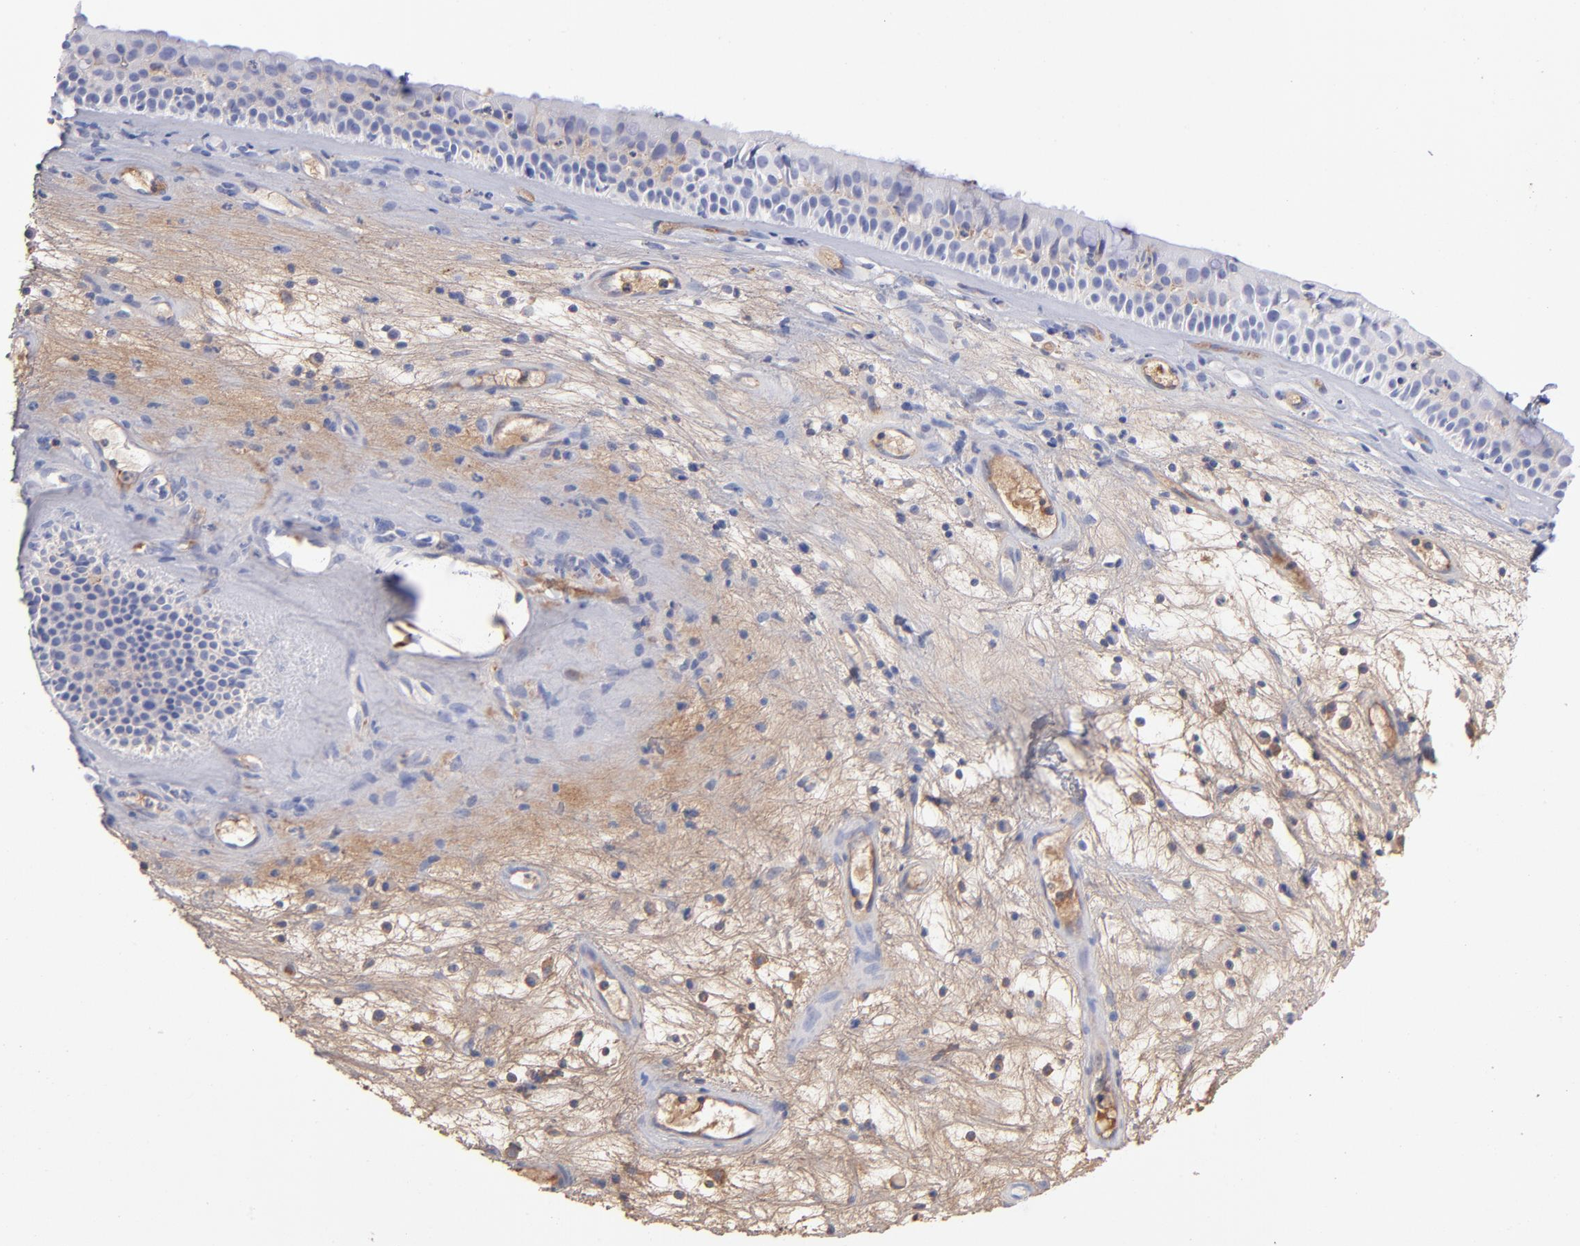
{"staining": {"intensity": "weak", "quantity": "<25%", "location": "cytoplasmic/membranous"}, "tissue": "nasopharynx", "cell_type": "Respiratory epithelial cells", "image_type": "normal", "snomed": [{"axis": "morphology", "description": "Normal tissue, NOS"}, {"axis": "topography", "description": "Nasopharynx"}], "caption": "An image of human nasopharynx is negative for staining in respiratory epithelial cells. (DAB IHC visualized using brightfield microscopy, high magnification).", "gene": "HP", "patient": {"sex": "female", "age": 78}}